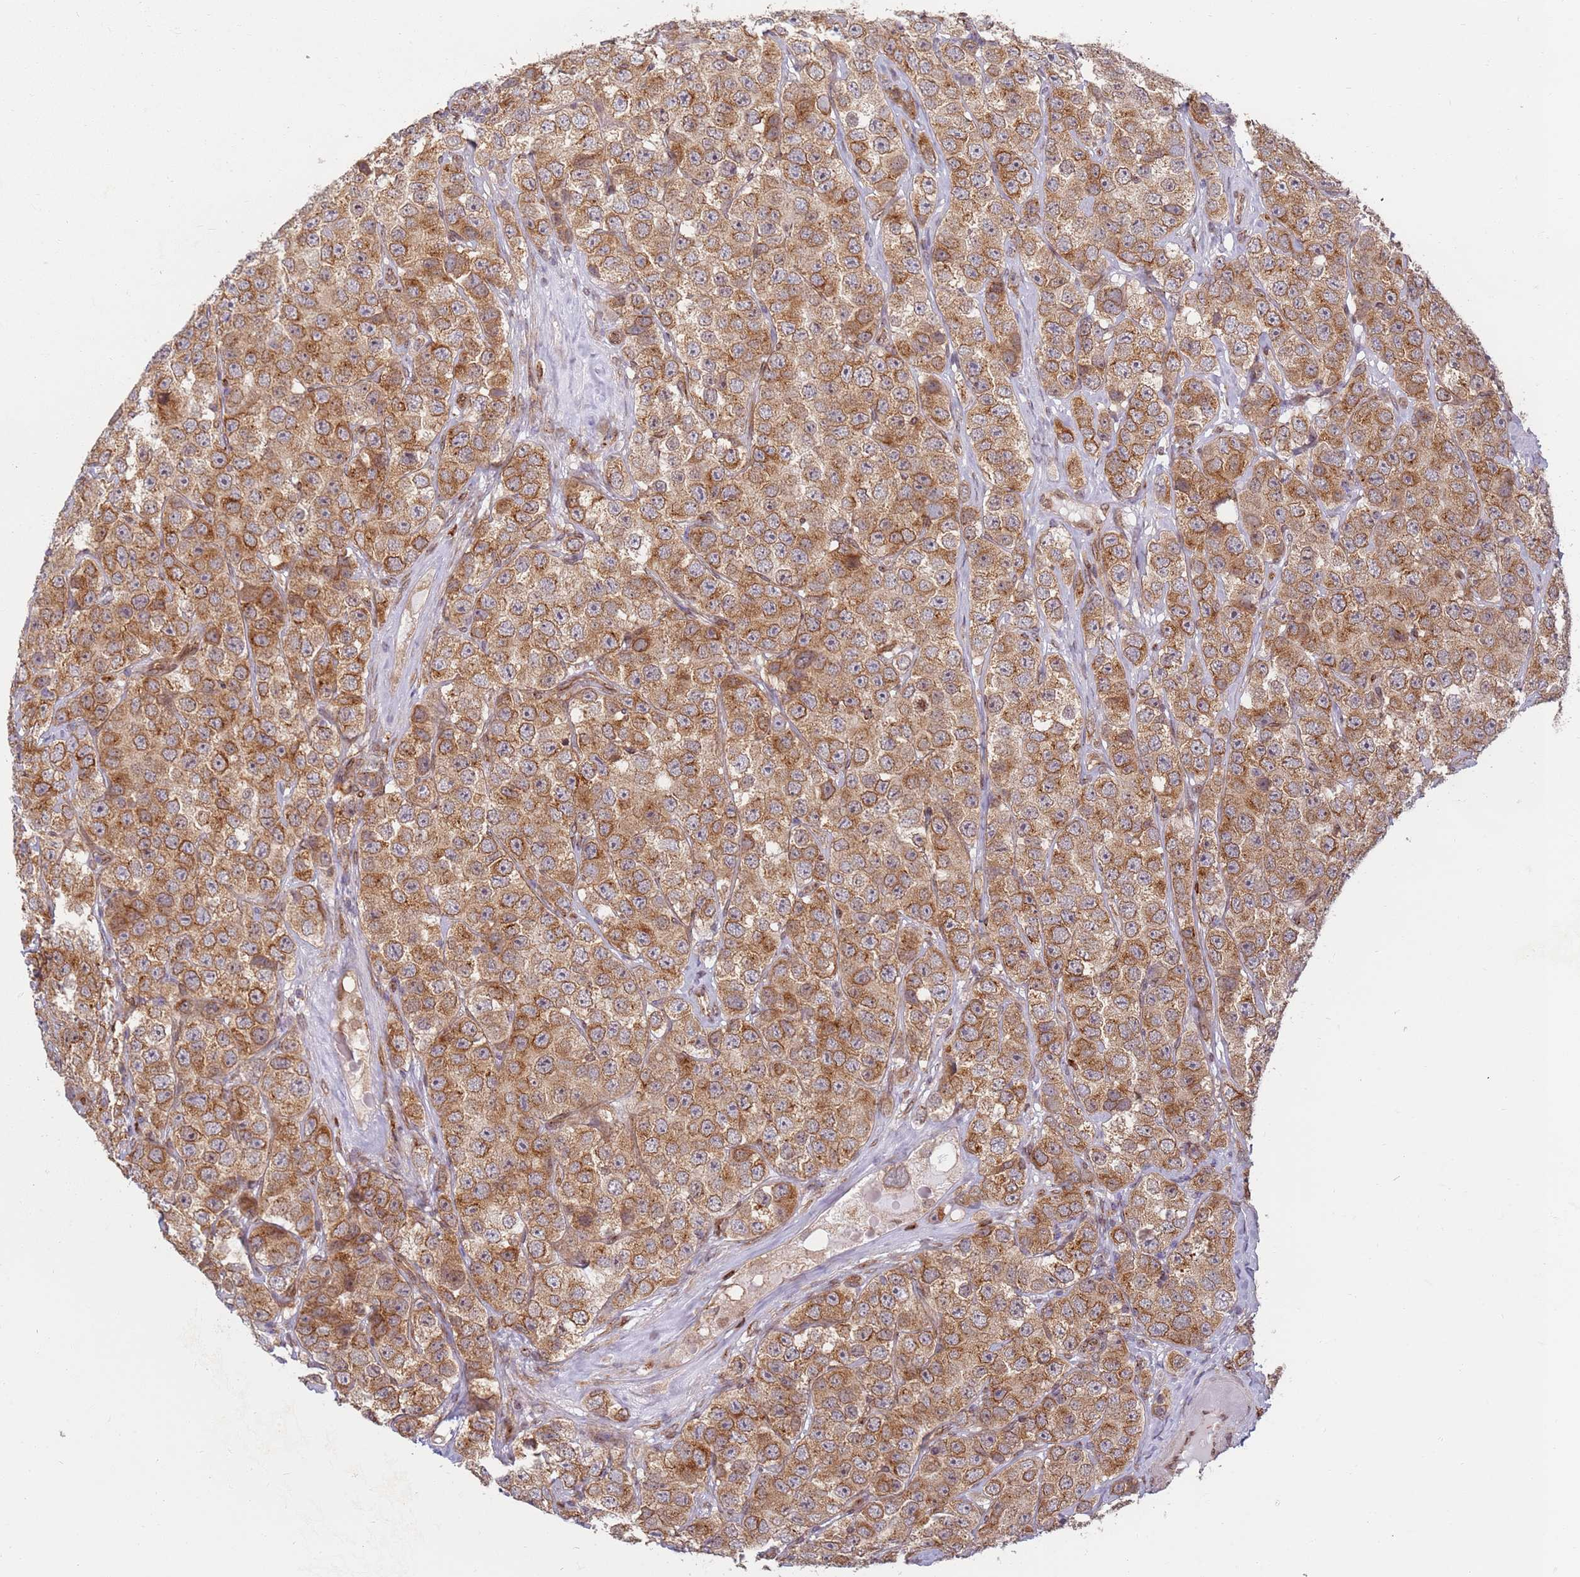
{"staining": {"intensity": "strong", "quantity": ">75%", "location": "cytoplasmic/membranous"}, "tissue": "testis cancer", "cell_type": "Tumor cells", "image_type": "cancer", "snomed": [{"axis": "morphology", "description": "Seminoma, NOS"}, {"axis": "topography", "description": "Testis"}], "caption": "The micrograph exhibits immunohistochemical staining of testis cancer. There is strong cytoplasmic/membranous staining is appreciated in approximately >75% of tumor cells.", "gene": "CEP170", "patient": {"sex": "male", "age": 28}}